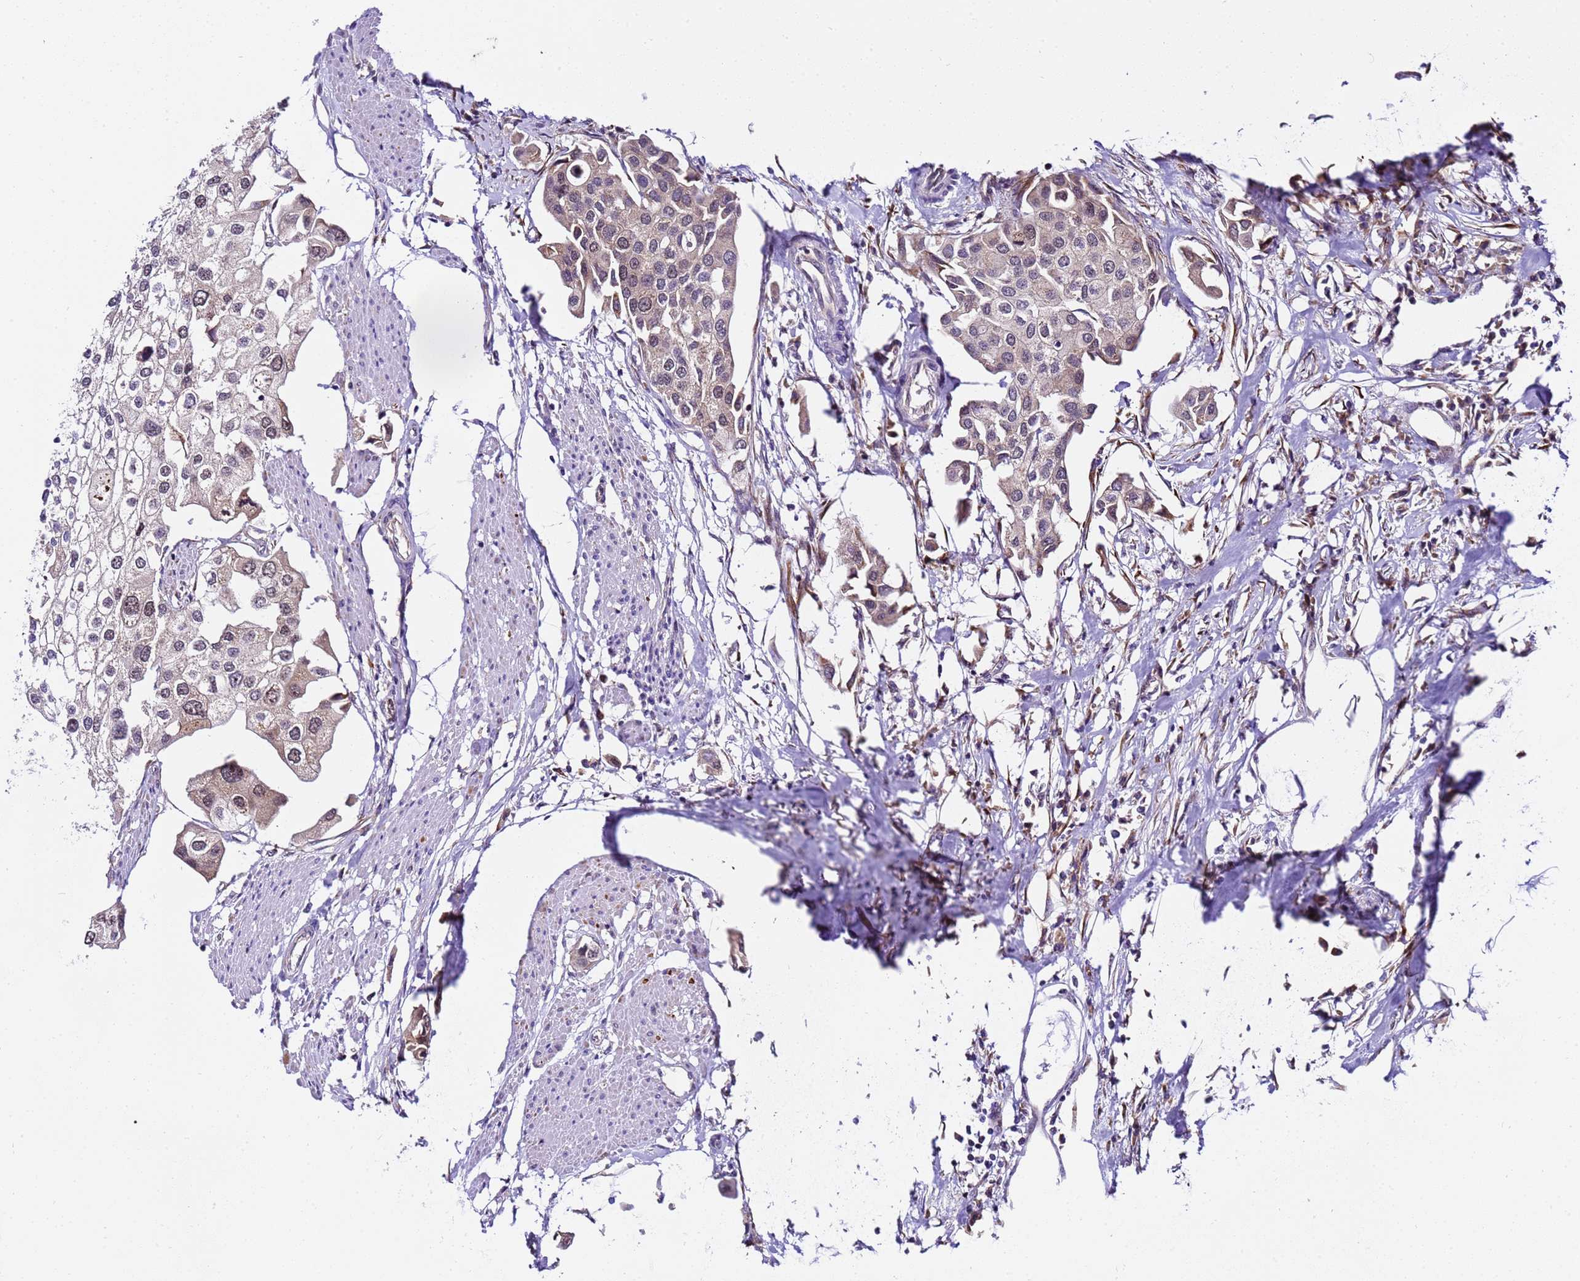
{"staining": {"intensity": "weak", "quantity": "<25%", "location": "cytoplasmic/membranous,nuclear"}, "tissue": "urothelial cancer", "cell_type": "Tumor cells", "image_type": "cancer", "snomed": [{"axis": "morphology", "description": "Urothelial carcinoma, High grade"}, {"axis": "topography", "description": "Urinary bladder"}], "caption": "IHC micrograph of urothelial cancer stained for a protein (brown), which demonstrates no staining in tumor cells. (DAB (3,3'-diaminobenzidine) immunohistochemistry (IHC) with hematoxylin counter stain).", "gene": "SLX4IP", "patient": {"sex": "male", "age": 64}}